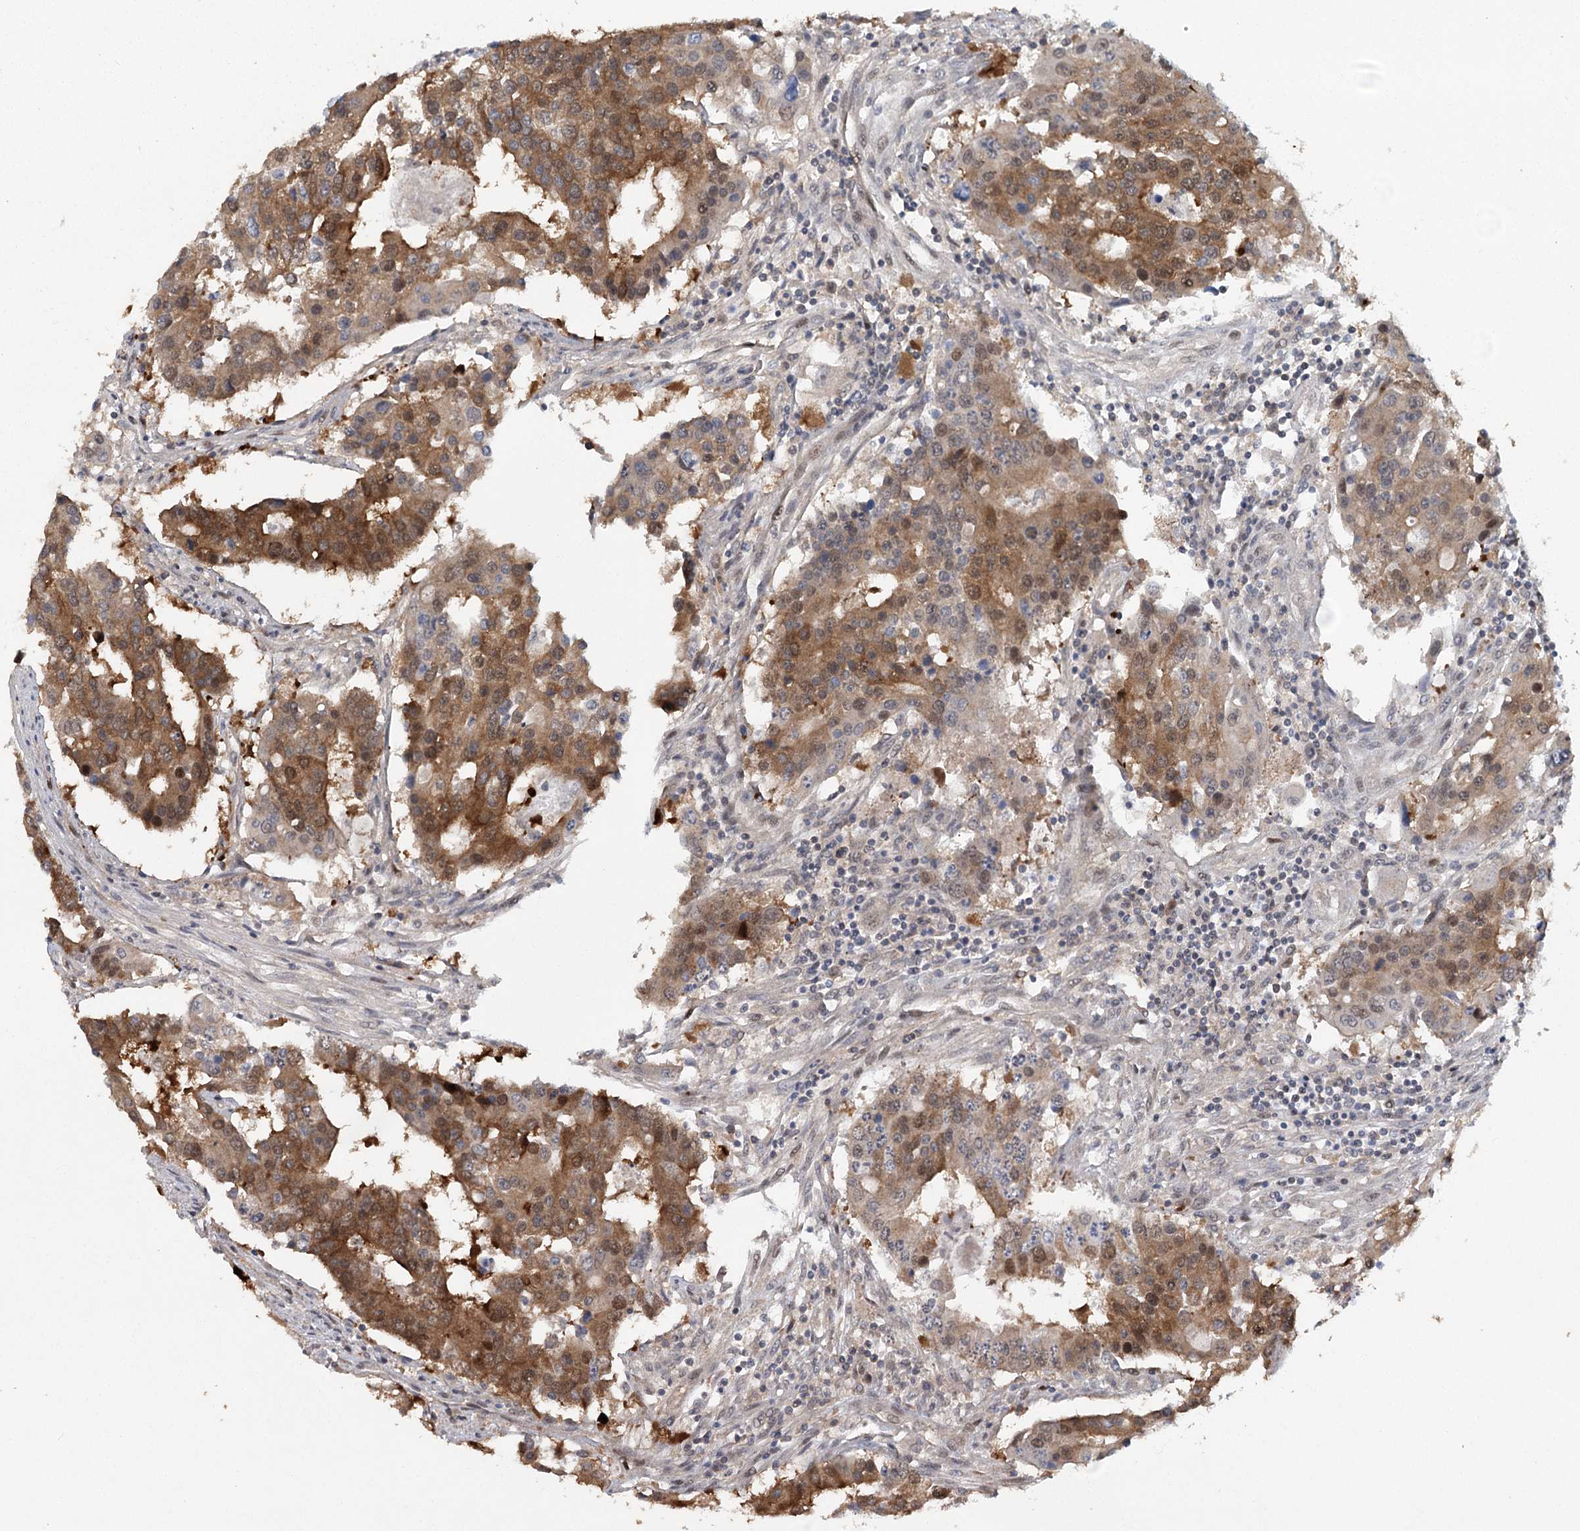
{"staining": {"intensity": "moderate", "quantity": ">75%", "location": "cytoplasmic/membranous,nuclear"}, "tissue": "colorectal cancer", "cell_type": "Tumor cells", "image_type": "cancer", "snomed": [{"axis": "morphology", "description": "Adenocarcinoma, NOS"}, {"axis": "topography", "description": "Colon"}], "caption": "Protein analysis of colorectal cancer tissue shows moderate cytoplasmic/membranous and nuclear staining in about >75% of tumor cells. Nuclei are stained in blue.", "gene": "MAP3K13", "patient": {"sex": "male", "age": 77}}